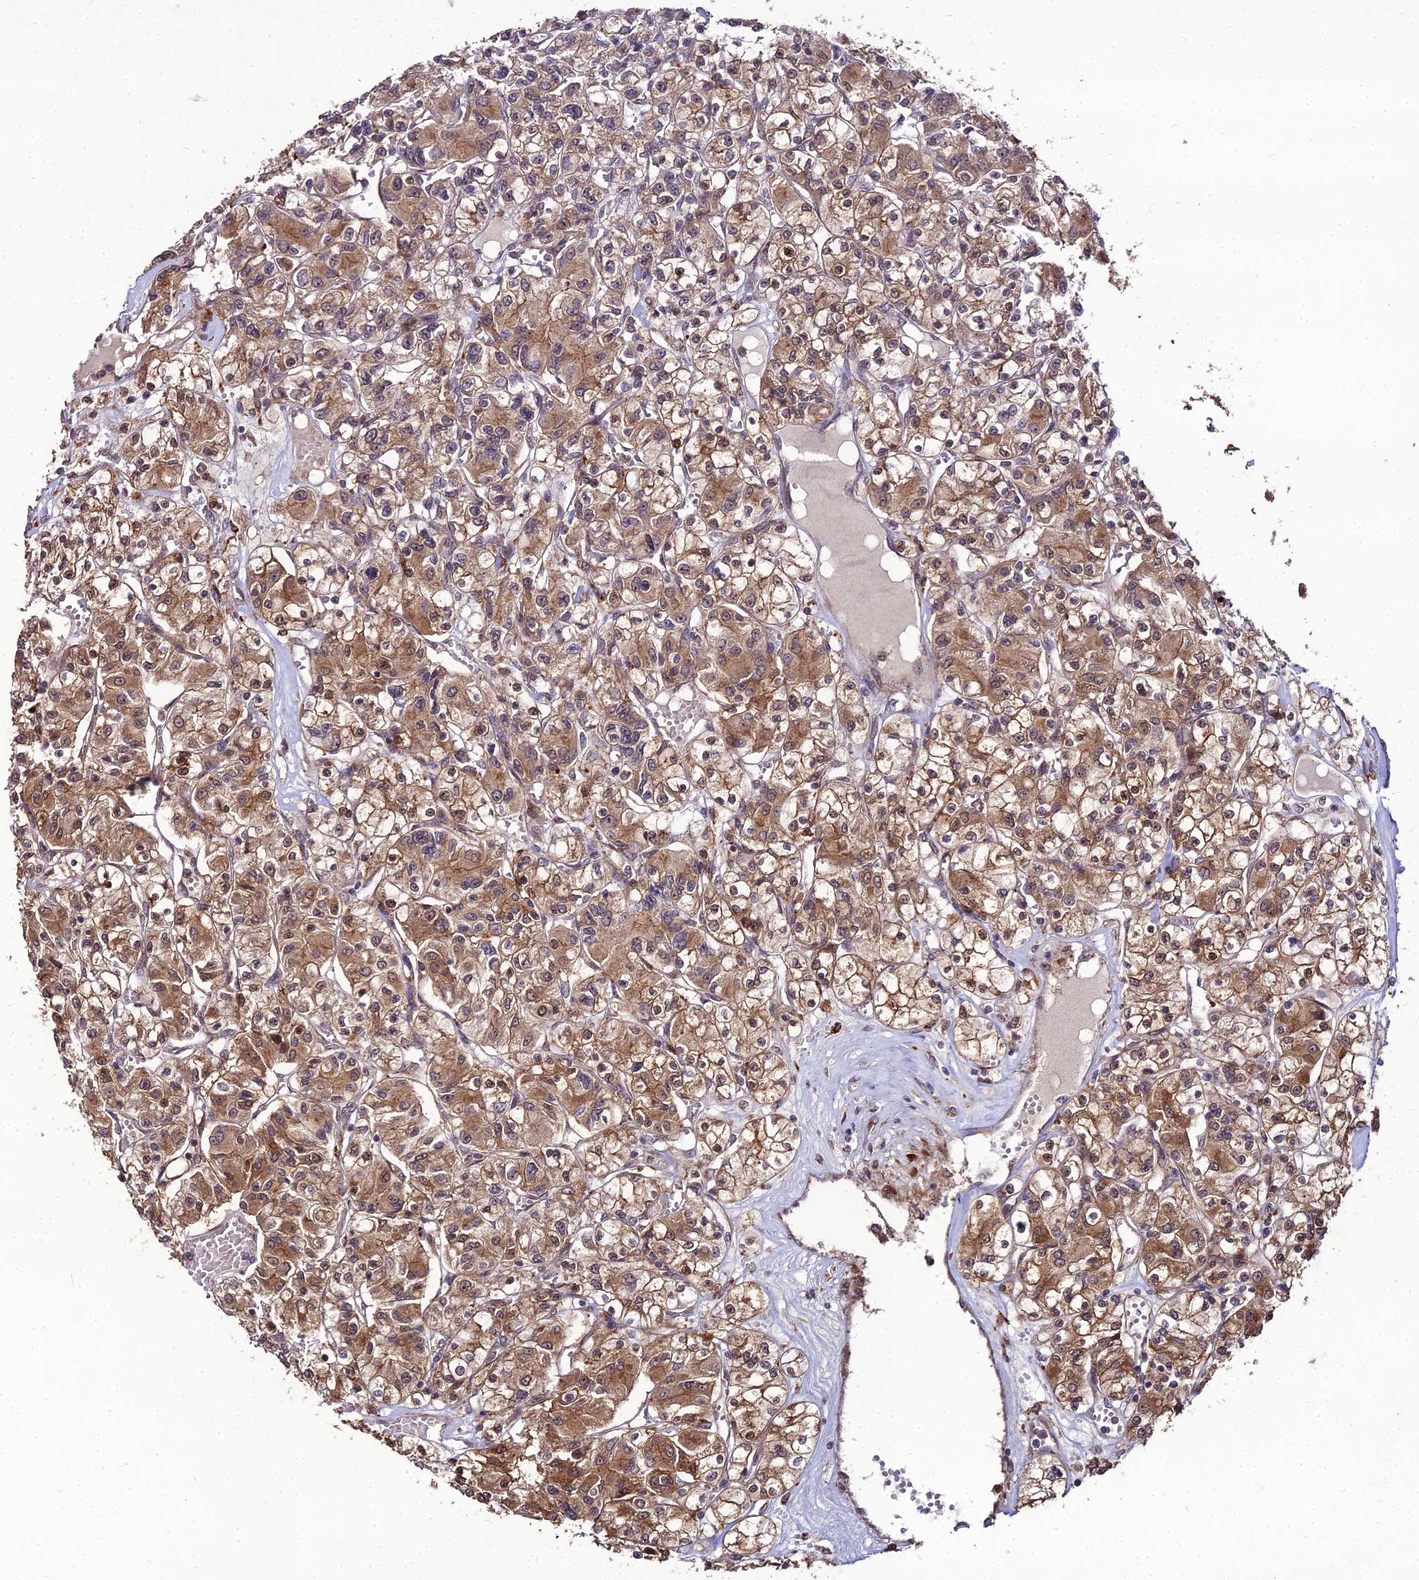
{"staining": {"intensity": "moderate", "quantity": ">75%", "location": "cytoplasmic/membranous,nuclear"}, "tissue": "renal cancer", "cell_type": "Tumor cells", "image_type": "cancer", "snomed": [{"axis": "morphology", "description": "Adenocarcinoma, NOS"}, {"axis": "topography", "description": "Kidney"}], "caption": "There is medium levels of moderate cytoplasmic/membranous and nuclear staining in tumor cells of renal cancer, as demonstrated by immunohistochemical staining (brown color).", "gene": "ZNF766", "patient": {"sex": "female", "age": 59}}